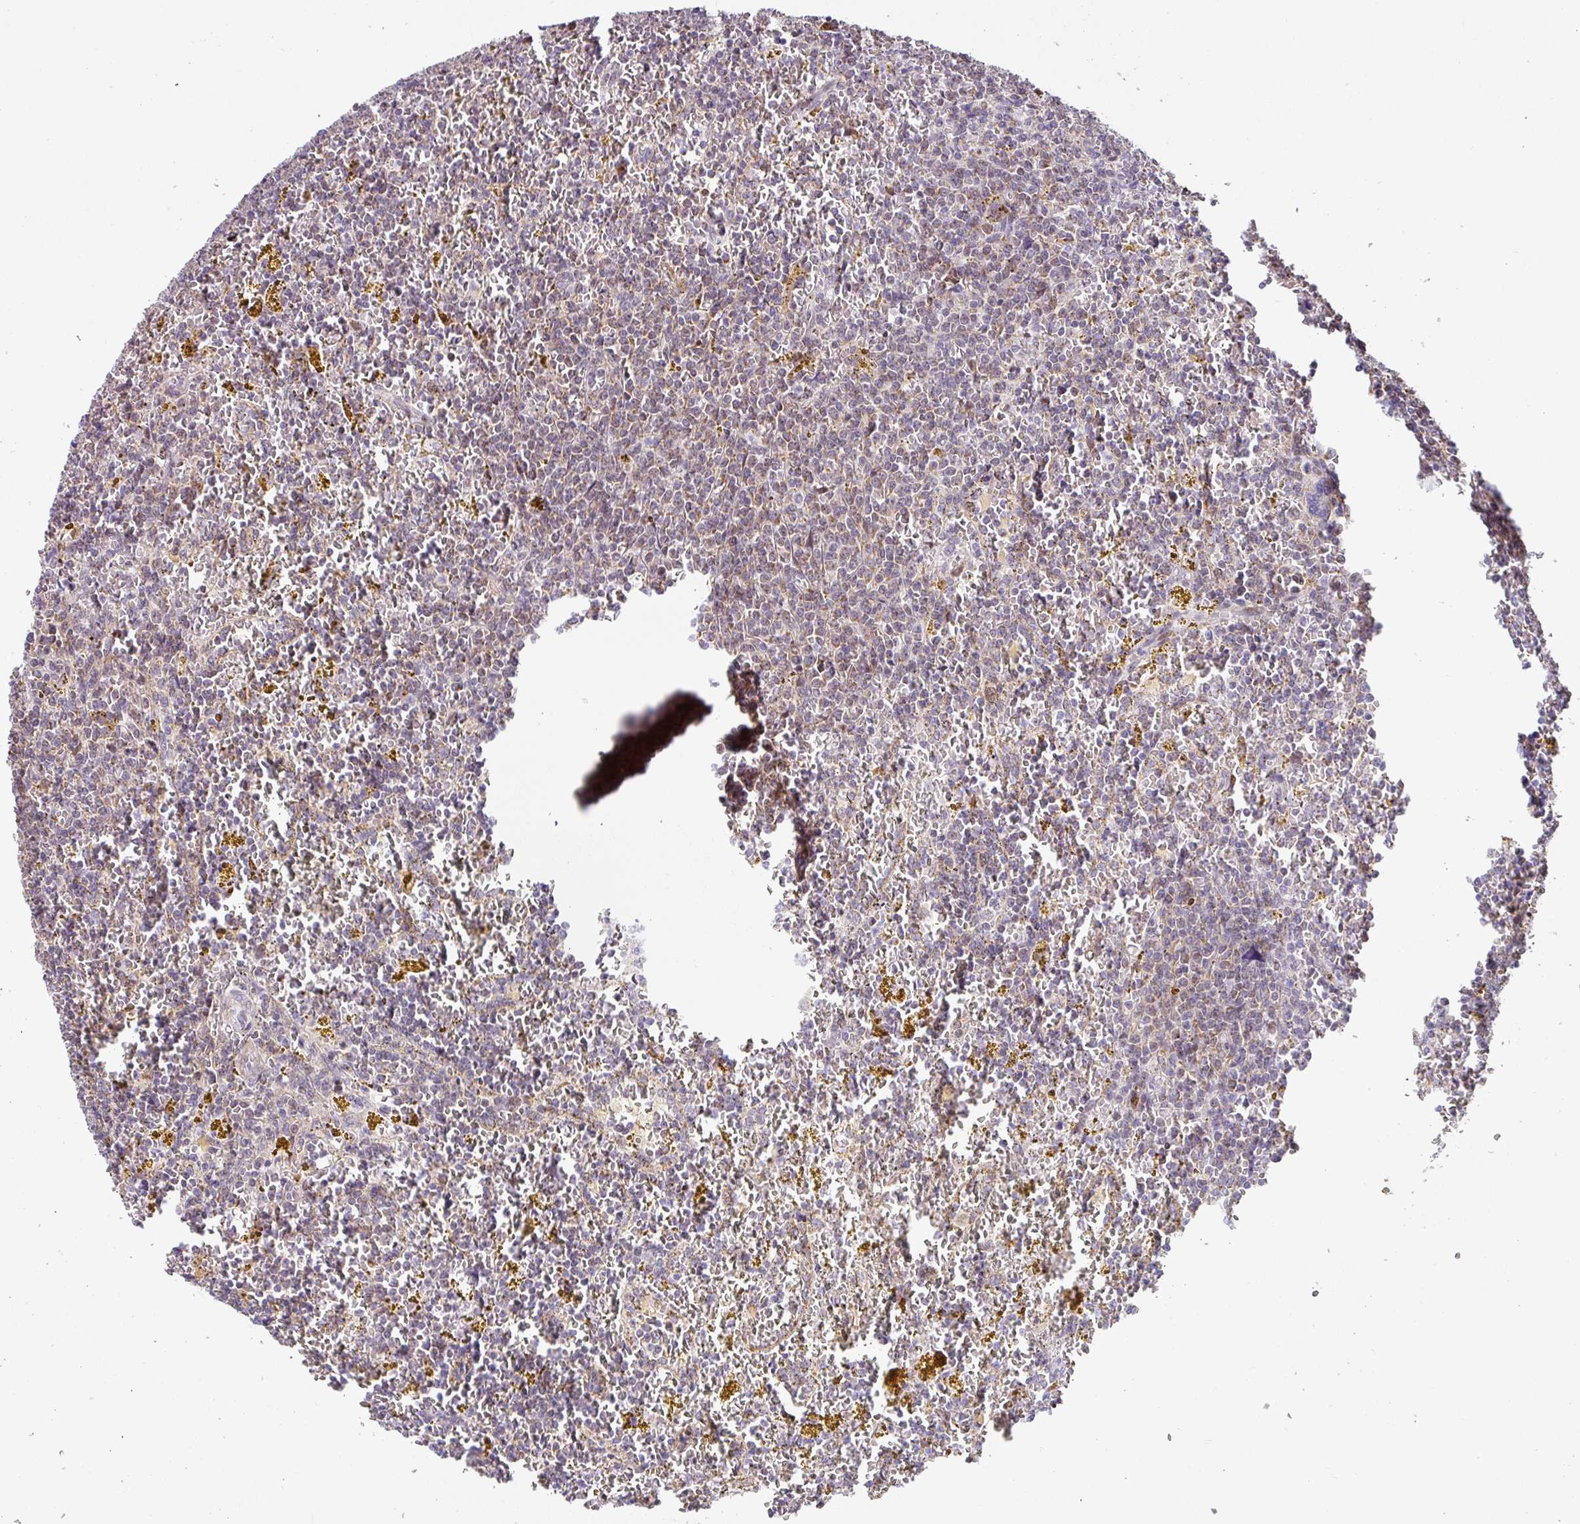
{"staining": {"intensity": "negative", "quantity": "none", "location": "none"}, "tissue": "lymphoma", "cell_type": "Tumor cells", "image_type": "cancer", "snomed": [{"axis": "morphology", "description": "Malignant lymphoma, non-Hodgkin's type, Low grade"}, {"axis": "topography", "description": "Spleen"}, {"axis": "topography", "description": "Lymph node"}], "caption": "Immunohistochemistry image of human malignant lymphoma, non-Hodgkin's type (low-grade) stained for a protein (brown), which displays no expression in tumor cells.", "gene": "SARS2", "patient": {"sex": "female", "age": 66}}